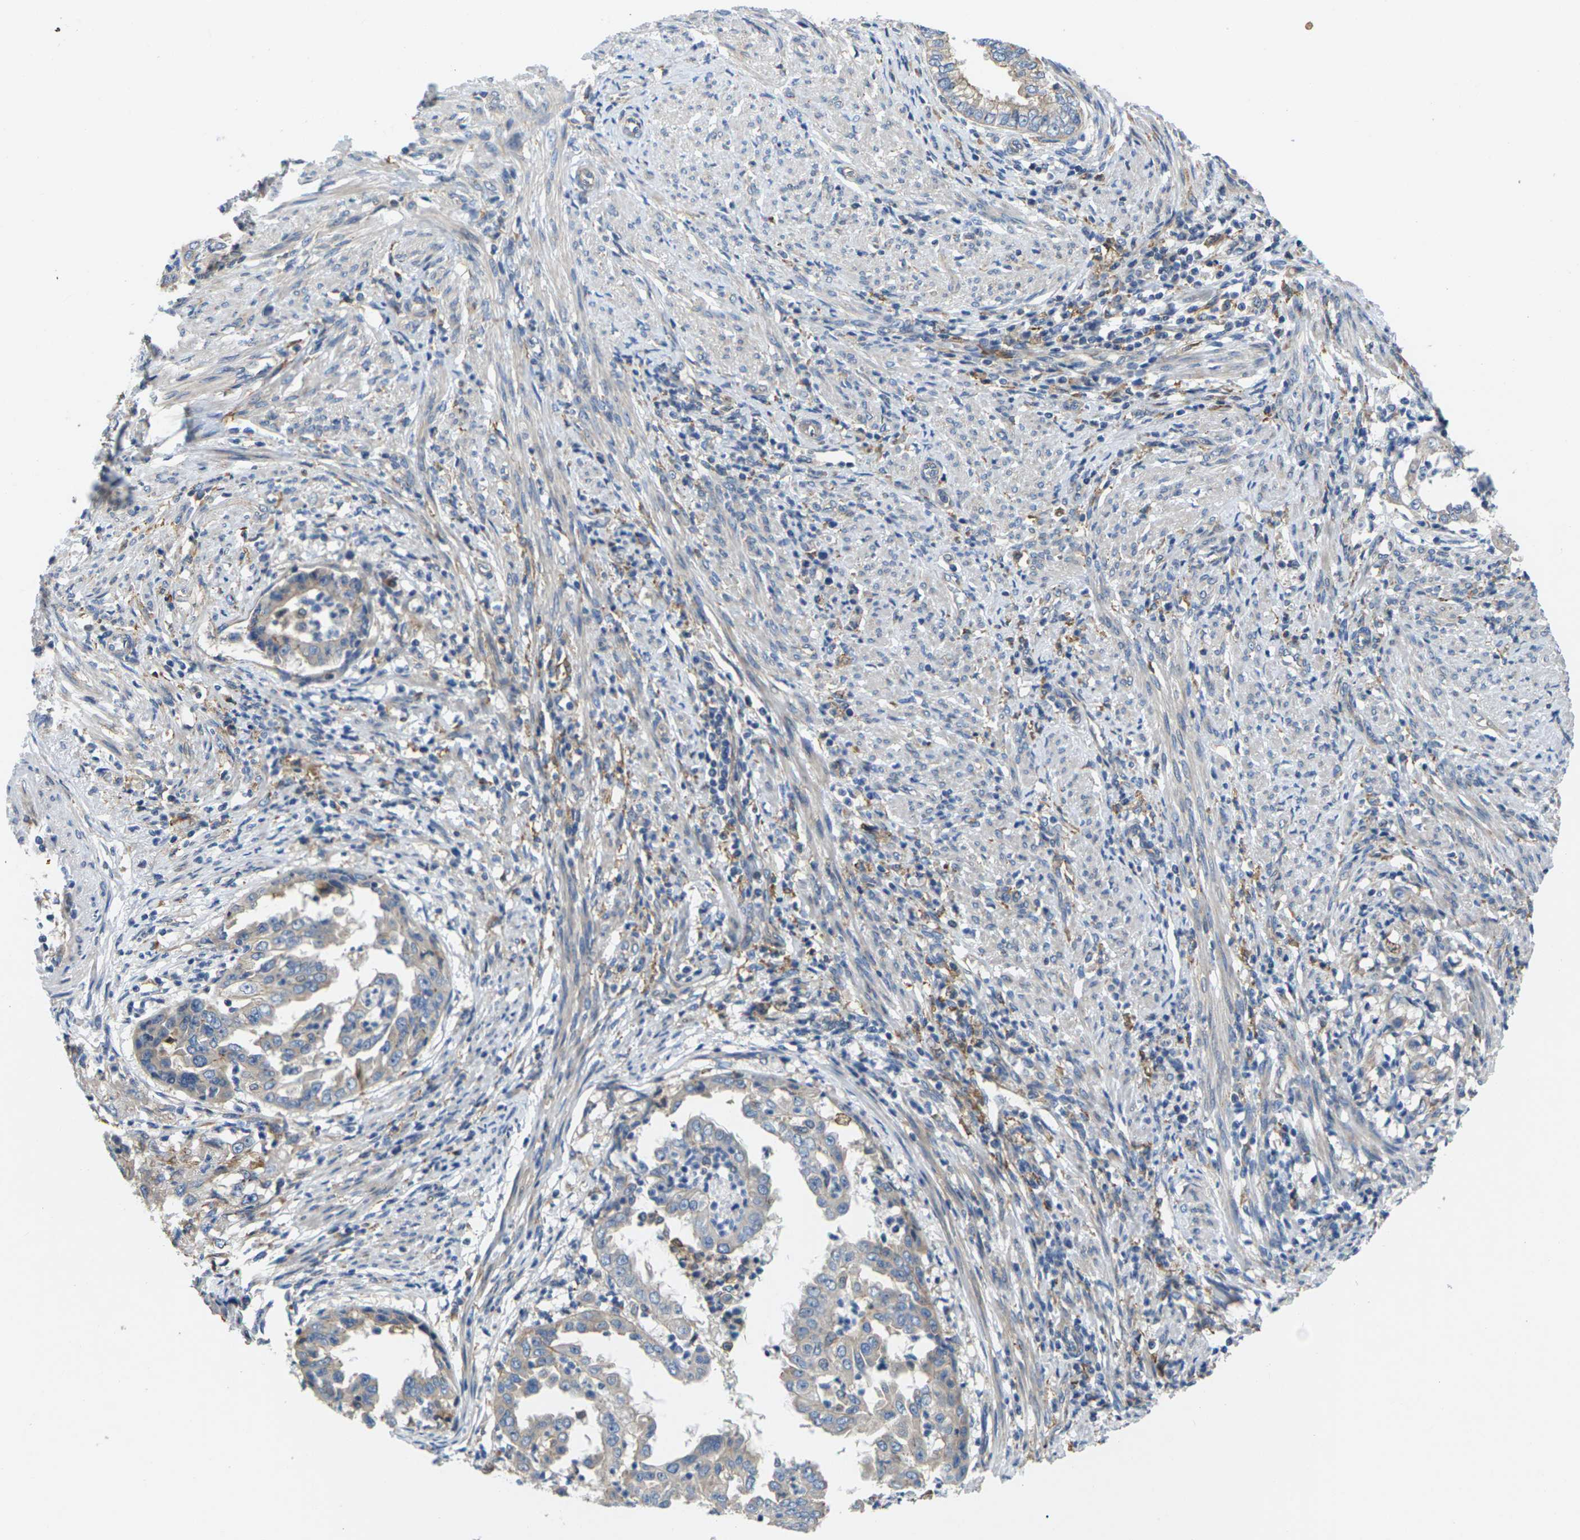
{"staining": {"intensity": "moderate", "quantity": ">75%", "location": "cytoplasmic/membranous"}, "tissue": "endometrial cancer", "cell_type": "Tumor cells", "image_type": "cancer", "snomed": [{"axis": "morphology", "description": "Adenocarcinoma, NOS"}, {"axis": "topography", "description": "Endometrium"}], "caption": "High-power microscopy captured an immunohistochemistry photomicrograph of endometrial adenocarcinoma, revealing moderate cytoplasmic/membranous positivity in about >75% of tumor cells.", "gene": "SCNN1A", "patient": {"sex": "female", "age": 85}}